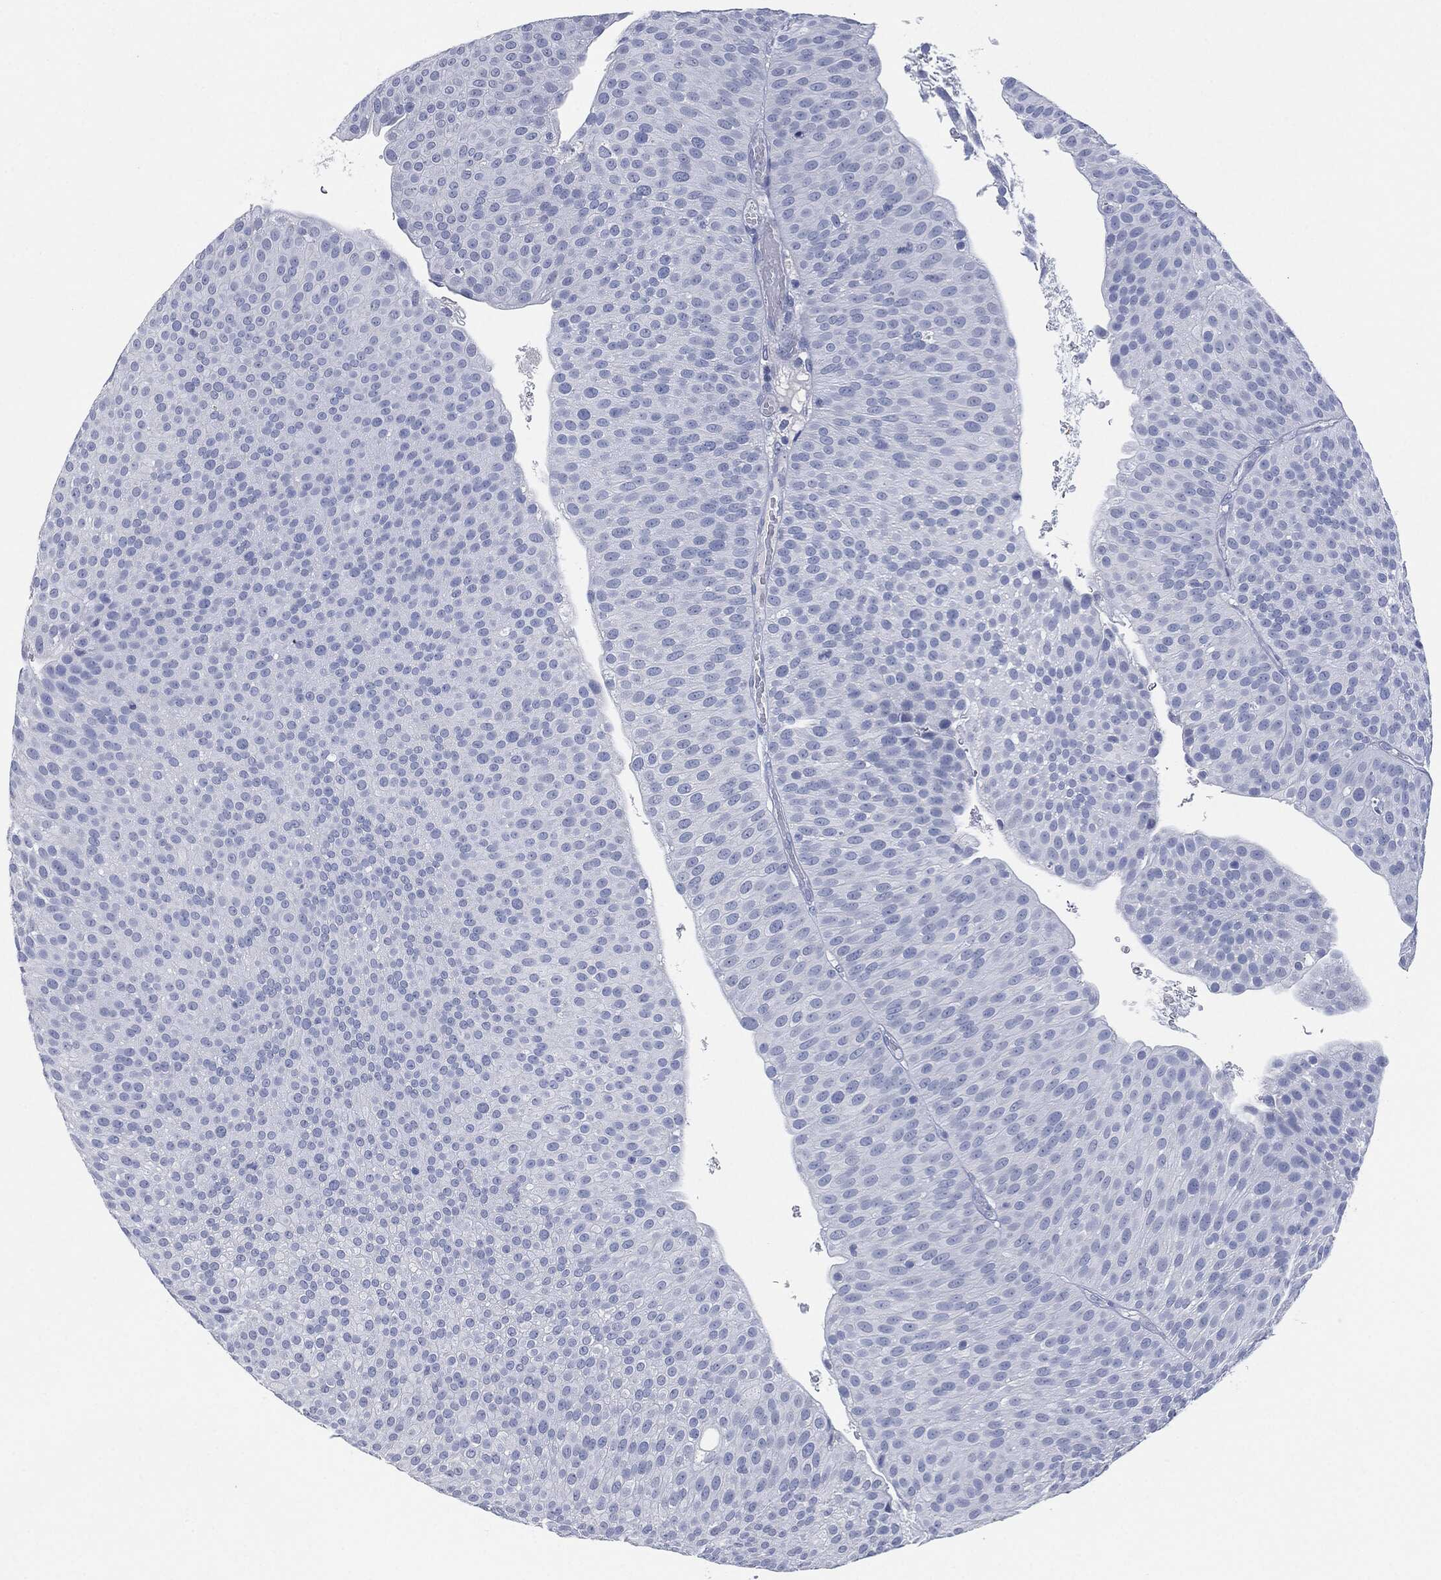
{"staining": {"intensity": "negative", "quantity": "none", "location": "none"}, "tissue": "urothelial cancer", "cell_type": "Tumor cells", "image_type": "cancer", "snomed": [{"axis": "morphology", "description": "Urothelial carcinoma, Low grade"}, {"axis": "topography", "description": "Urinary bladder"}], "caption": "Immunohistochemistry (IHC) micrograph of urothelial cancer stained for a protein (brown), which demonstrates no expression in tumor cells.", "gene": "CEACAM8", "patient": {"sex": "male", "age": 65}}